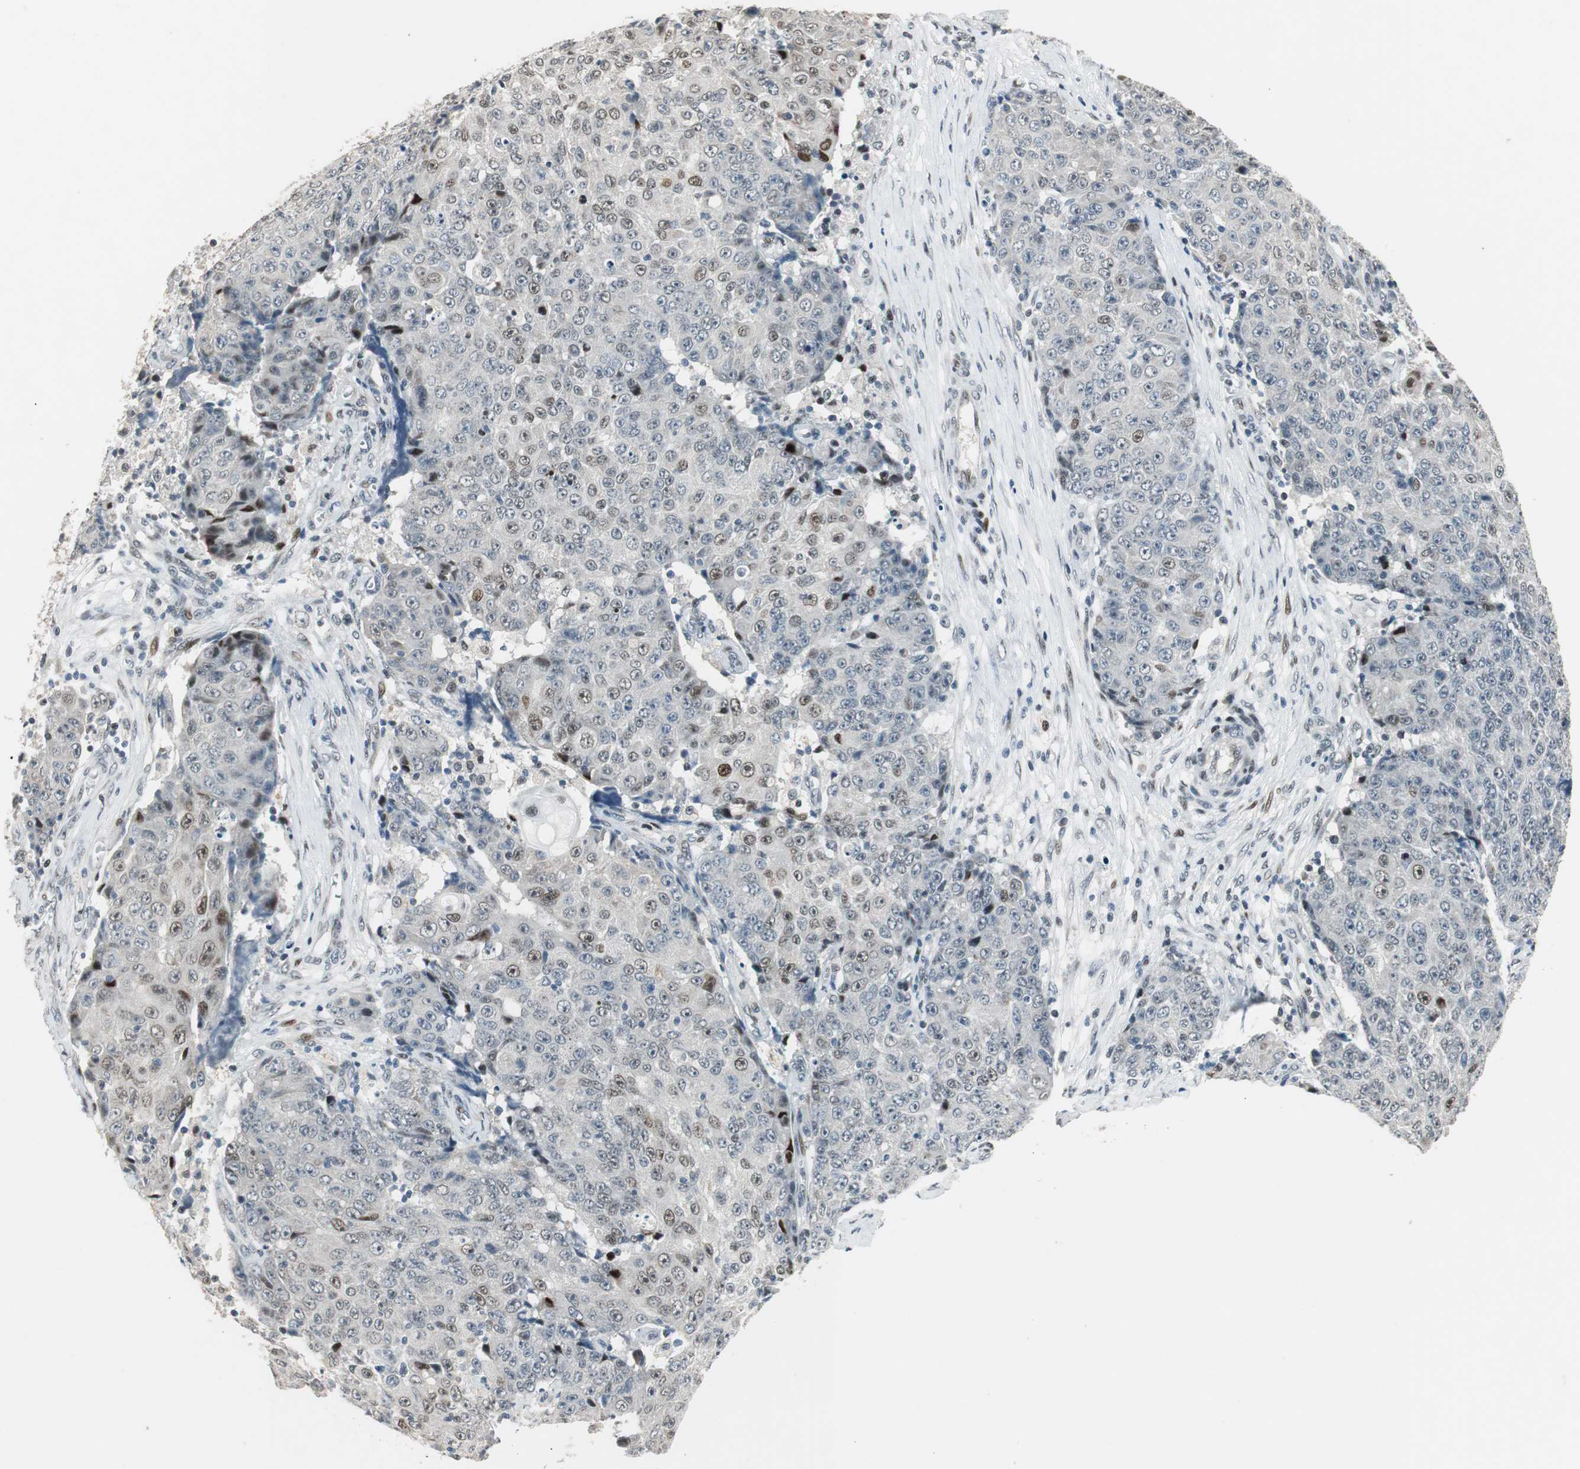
{"staining": {"intensity": "moderate", "quantity": "<25%", "location": "nuclear"}, "tissue": "ovarian cancer", "cell_type": "Tumor cells", "image_type": "cancer", "snomed": [{"axis": "morphology", "description": "Carcinoma, endometroid"}, {"axis": "topography", "description": "Ovary"}], "caption": "A low amount of moderate nuclear expression is appreciated in about <25% of tumor cells in ovarian cancer tissue.", "gene": "AJUBA", "patient": {"sex": "female", "age": 42}}